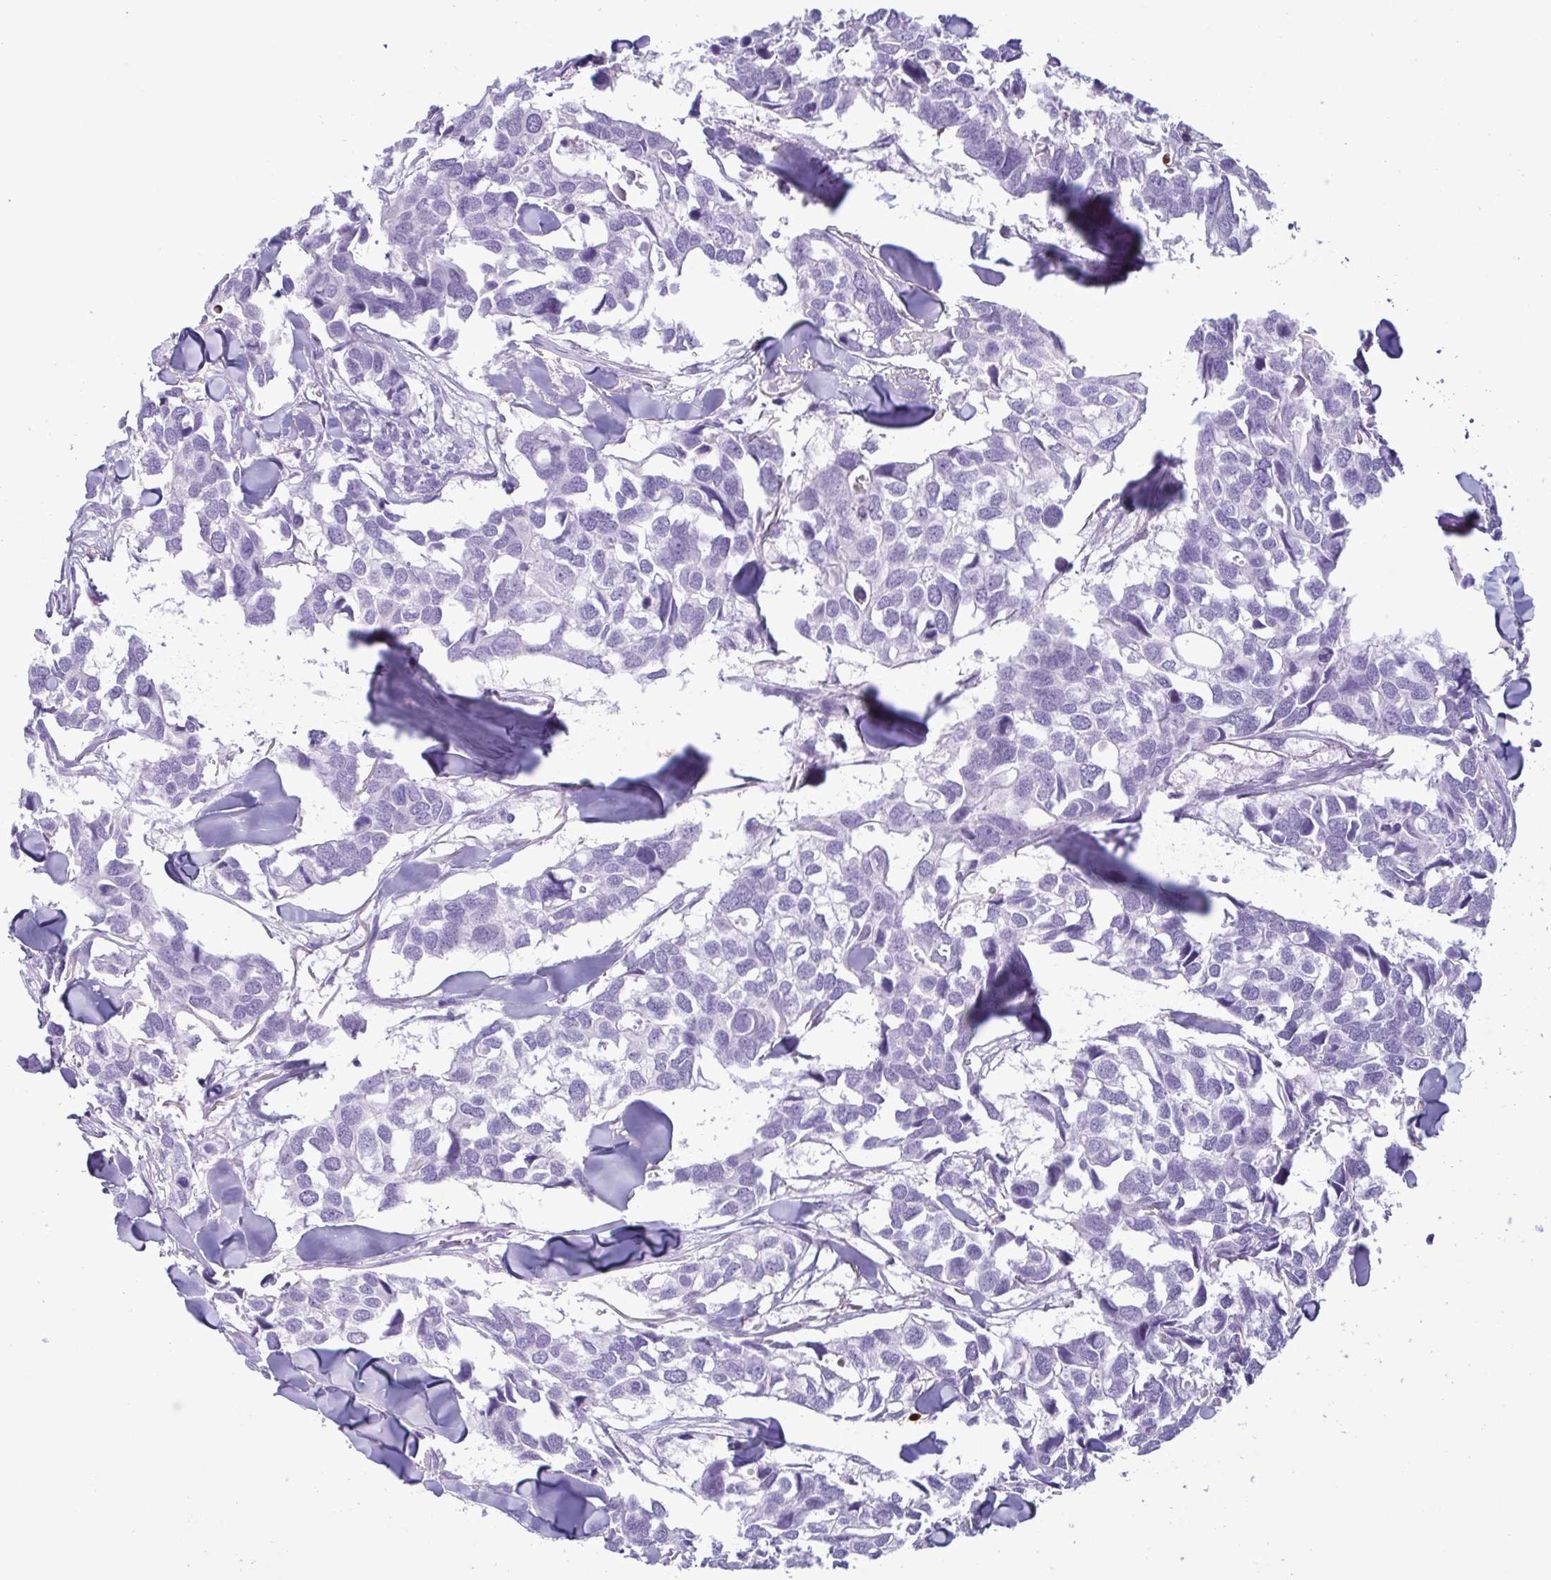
{"staining": {"intensity": "negative", "quantity": "none", "location": "none"}, "tissue": "breast cancer", "cell_type": "Tumor cells", "image_type": "cancer", "snomed": [{"axis": "morphology", "description": "Duct carcinoma"}, {"axis": "topography", "description": "Breast"}], "caption": "DAB (3,3'-diaminobenzidine) immunohistochemical staining of human breast cancer shows no significant expression in tumor cells. (IHC, brightfield microscopy, high magnification).", "gene": "LTF", "patient": {"sex": "female", "age": 83}}